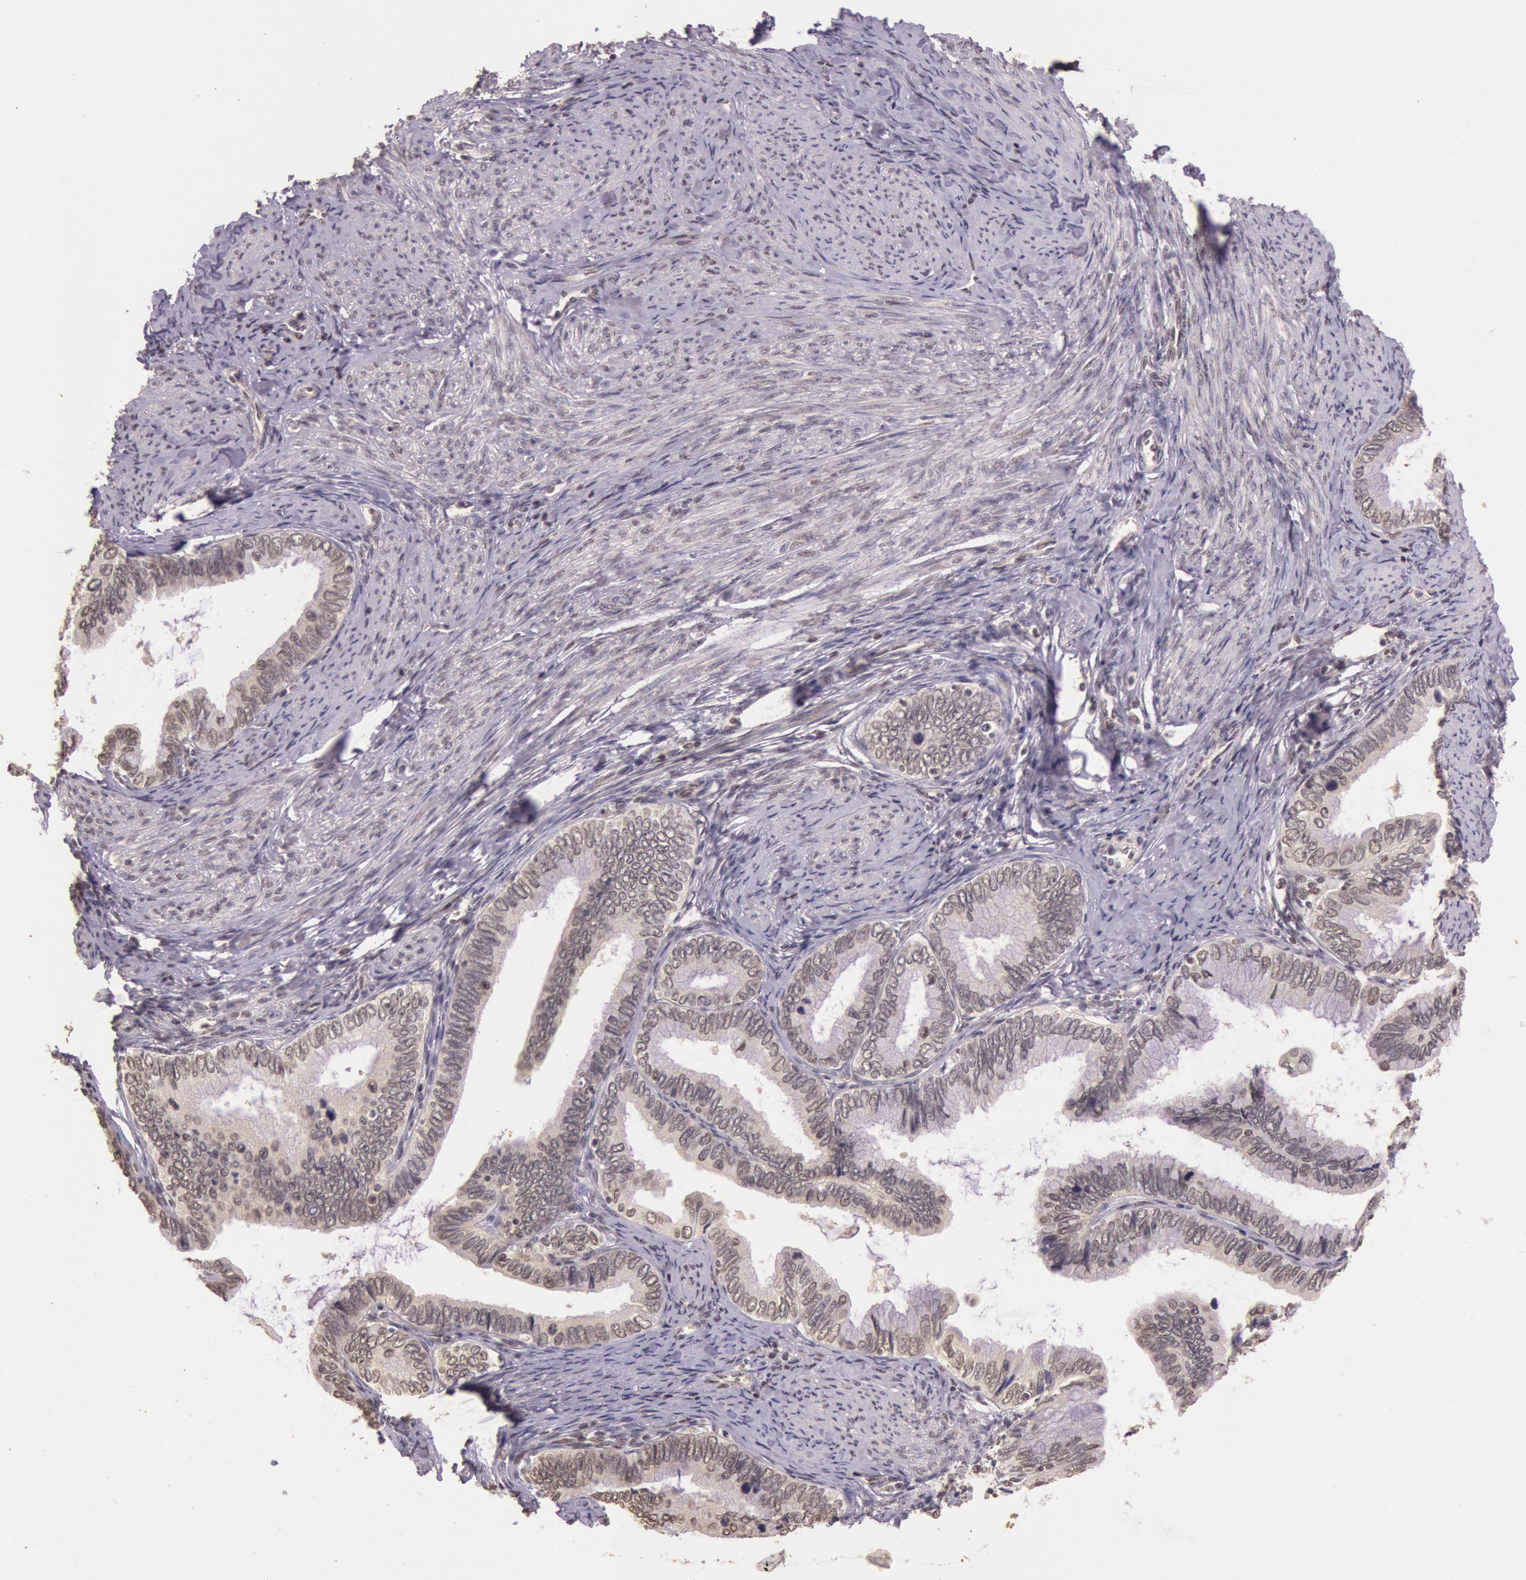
{"staining": {"intensity": "negative", "quantity": "none", "location": "none"}, "tissue": "cervical cancer", "cell_type": "Tumor cells", "image_type": "cancer", "snomed": [{"axis": "morphology", "description": "Adenocarcinoma, NOS"}, {"axis": "topography", "description": "Cervix"}], "caption": "Immunohistochemical staining of human cervical adenocarcinoma reveals no significant expression in tumor cells.", "gene": "RTL10", "patient": {"sex": "female", "age": 49}}